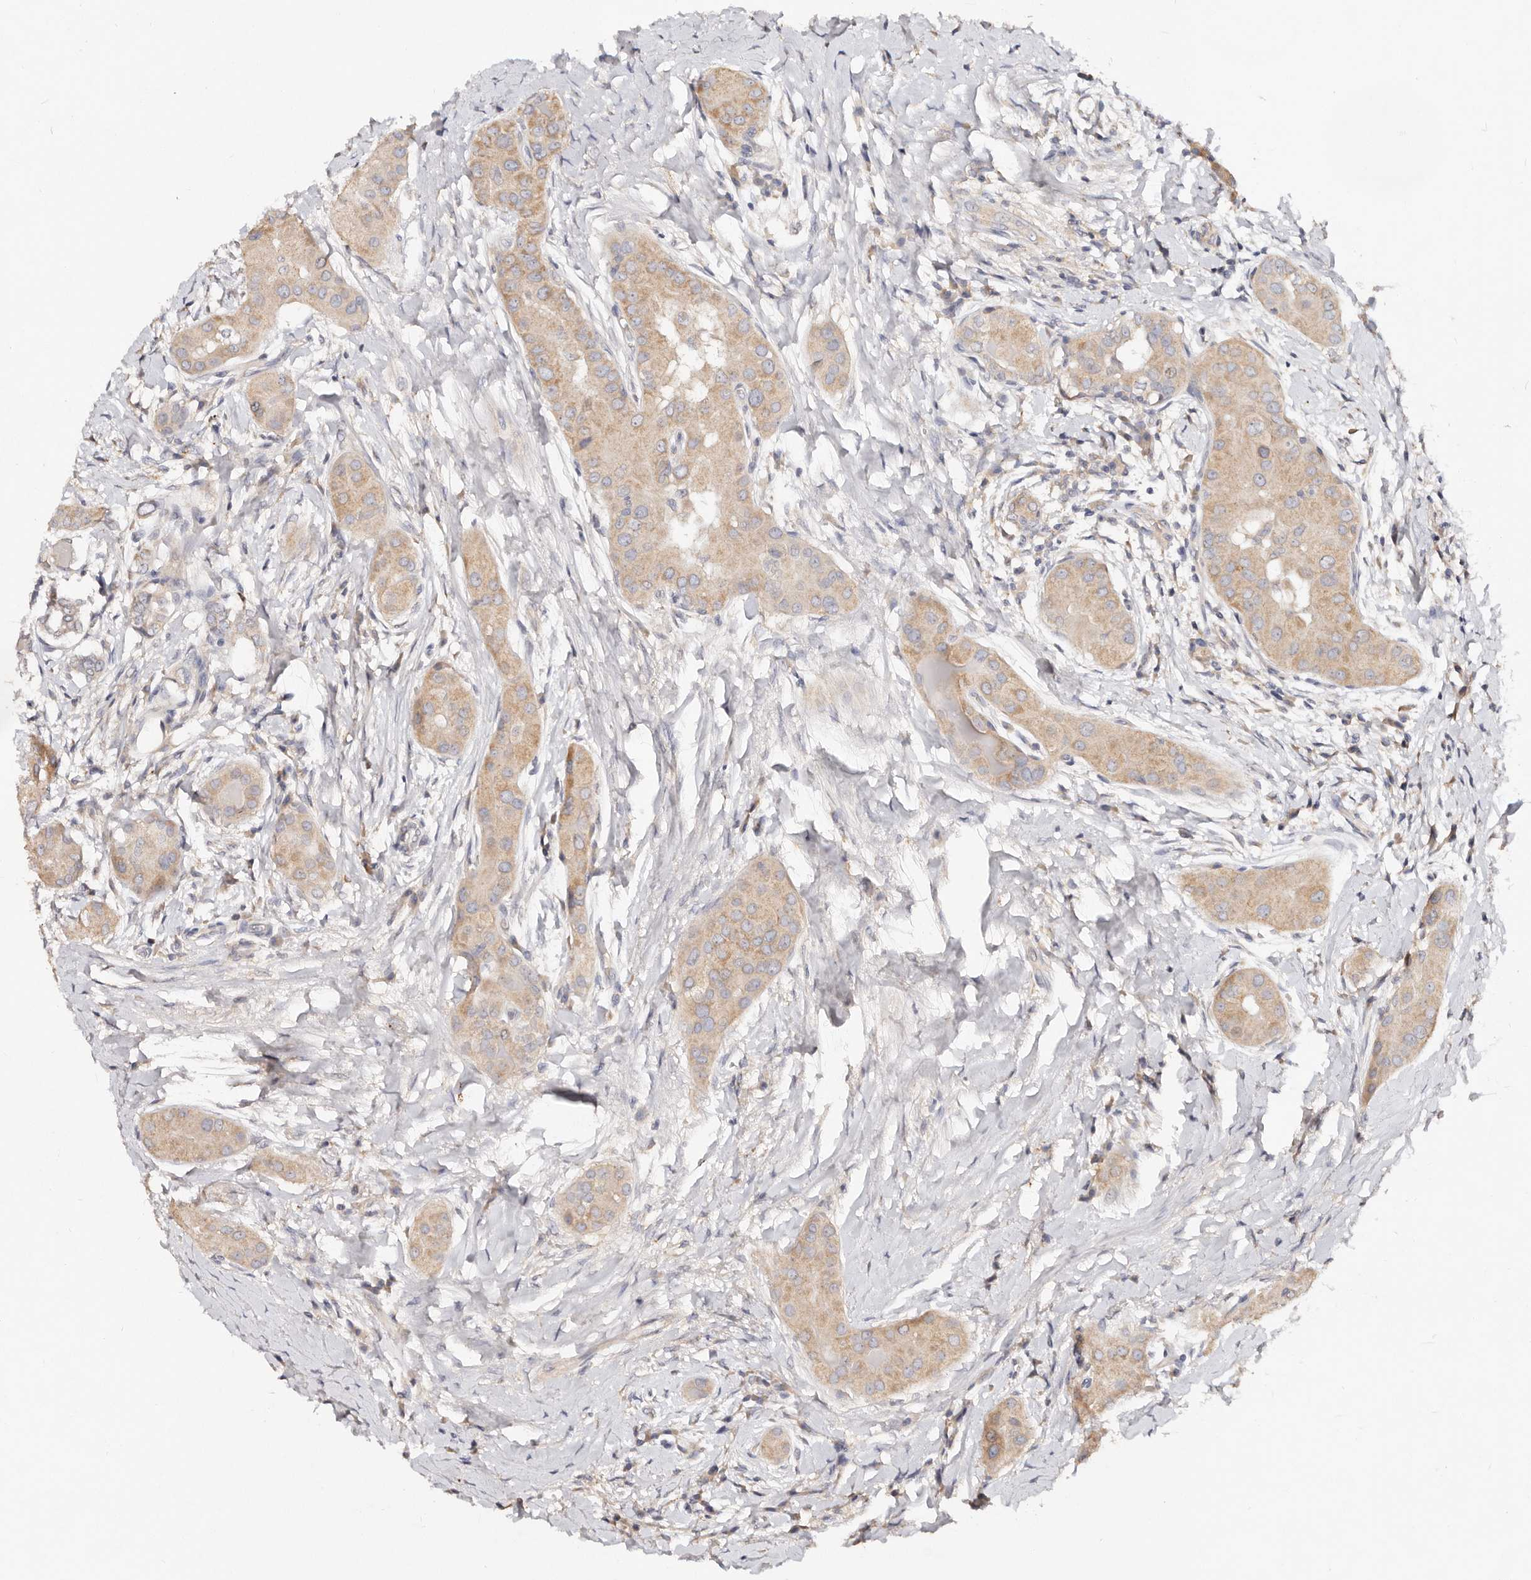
{"staining": {"intensity": "weak", "quantity": ">75%", "location": "cytoplasmic/membranous"}, "tissue": "thyroid cancer", "cell_type": "Tumor cells", "image_type": "cancer", "snomed": [{"axis": "morphology", "description": "Papillary adenocarcinoma, NOS"}, {"axis": "topography", "description": "Thyroid gland"}], "caption": "Thyroid cancer stained with DAB immunohistochemistry (IHC) shows low levels of weak cytoplasmic/membranous staining in about >75% of tumor cells.", "gene": "VIPAS39", "patient": {"sex": "male", "age": 33}}